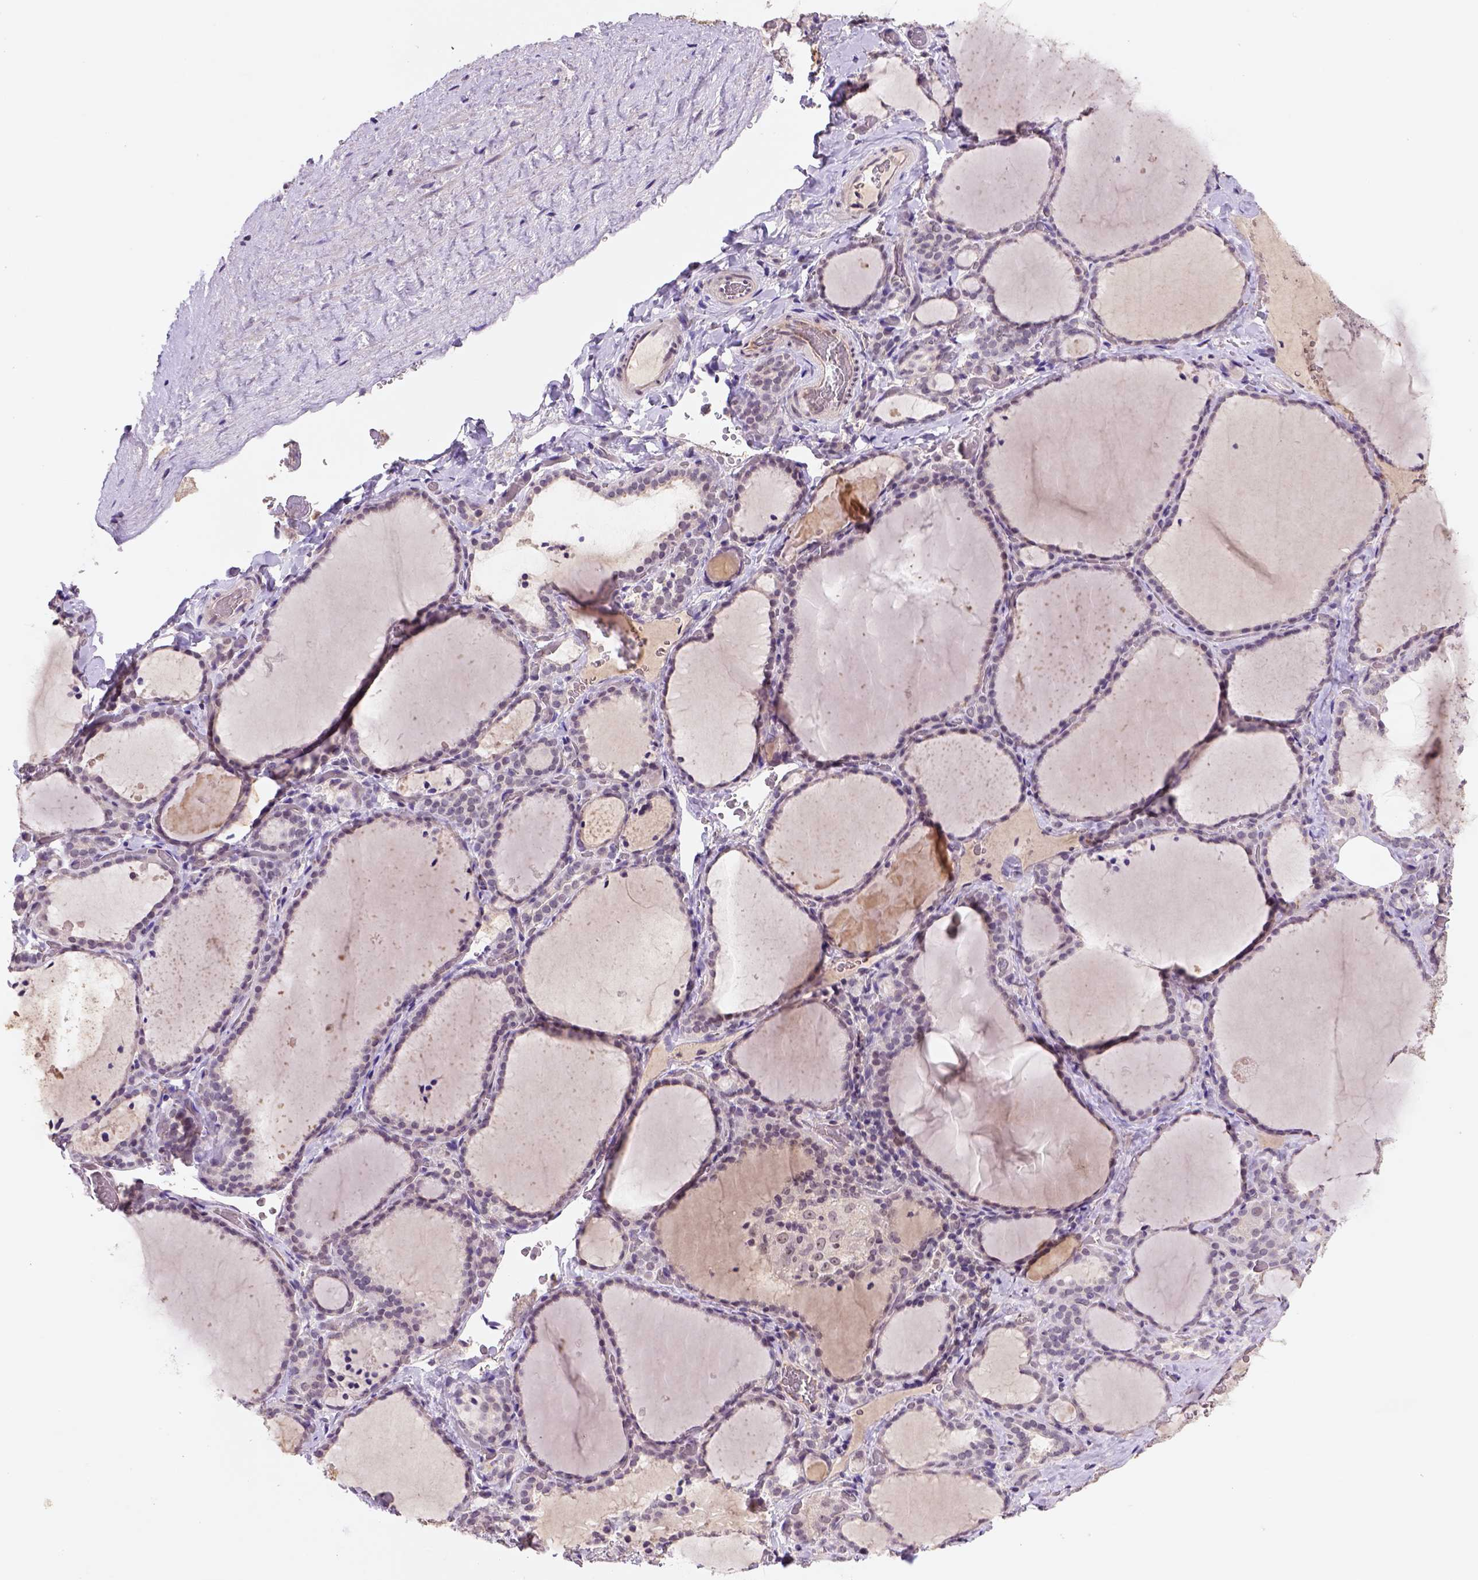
{"staining": {"intensity": "weak", "quantity": "25%-75%", "location": "cytoplasmic/membranous,nuclear"}, "tissue": "thyroid gland", "cell_type": "Glandular cells", "image_type": "normal", "snomed": [{"axis": "morphology", "description": "Normal tissue, NOS"}, {"axis": "topography", "description": "Thyroid gland"}], "caption": "An IHC micrograph of unremarkable tissue is shown. Protein staining in brown highlights weak cytoplasmic/membranous,nuclear positivity in thyroid gland within glandular cells. (DAB (3,3'-diaminobenzidine) = brown stain, brightfield microscopy at high magnification).", "gene": "SCML4", "patient": {"sex": "female", "age": 22}}